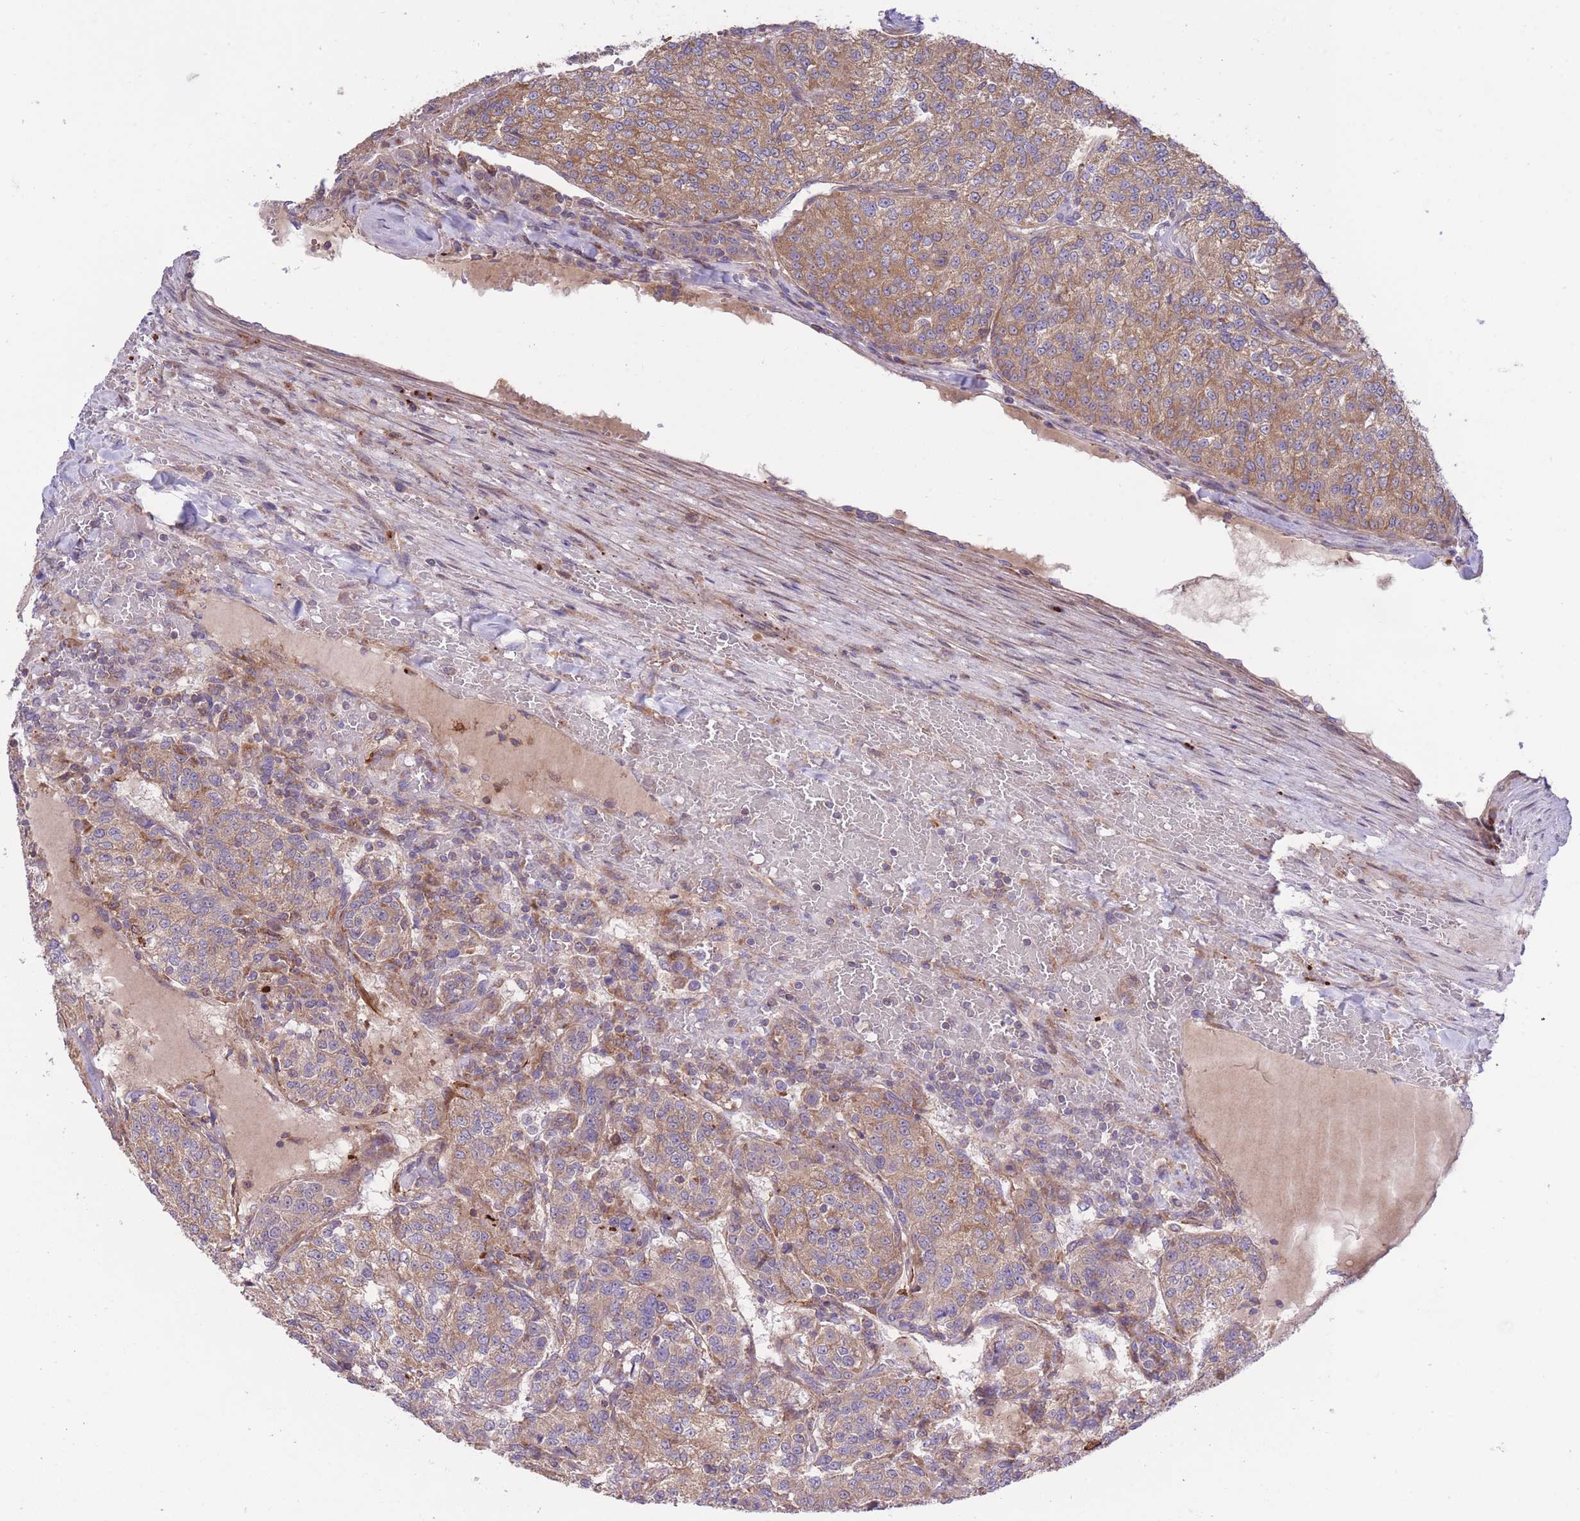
{"staining": {"intensity": "moderate", "quantity": ">75%", "location": "cytoplasmic/membranous"}, "tissue": "renal cancer", "cell_type": "Tumor cells", "image_type": "cancer", "snomed": [{"axis": "morphology", "description": "Adenocarcinoma, NOS"}, {"axis": "topography", "description": "Kidney"}], "caption": "Protein expression by immunohistochemistry demonstrates moderate cytoplasmic/membranous staining in approximately >75% of tumor cells in renal adenocarcinoma.", "gene": "ATP13A2", "patient": {"sex": "female", "age": 63}}